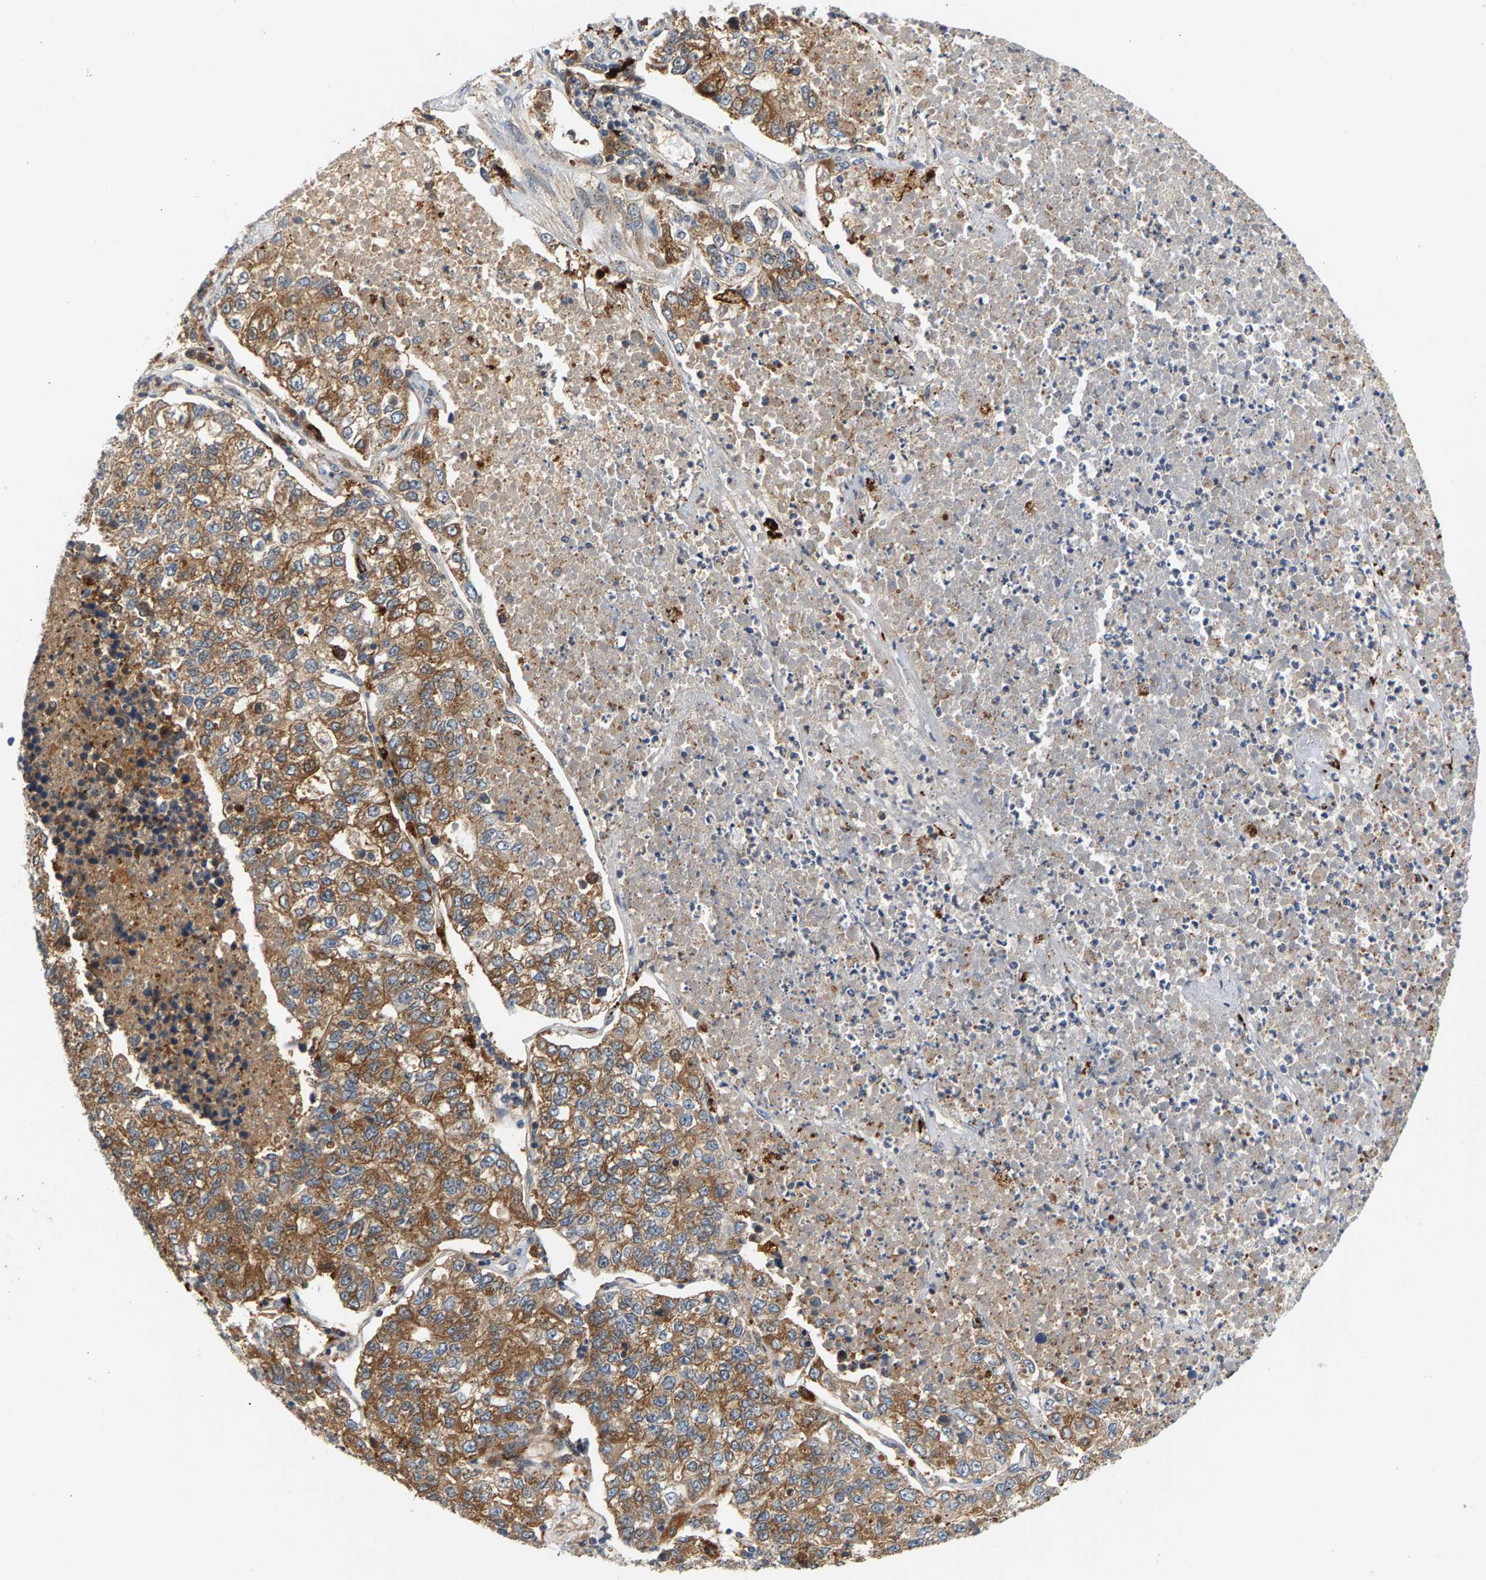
{"staining": {"intensity": "moderate", "quantity": ">75%", "location": "cytoplasmic/membranous"}, "tissue": "lung cancer", "cell_type": "Tumor cells", "image_type": "cancer", "snomed": [{"axis": "morphology", "description": "Adenocarcinoma, NOS"}, {"axis": "topography", "description": "Lung"}], "caption": "Protein expression analysis of lung cancer (adenocarcinoma) reveals moderate cytoplasmic/membranous staining in about >75% of tumor cells.", "gene": "MAP2K5", "patient": {"sex": "male", "age": 49}}